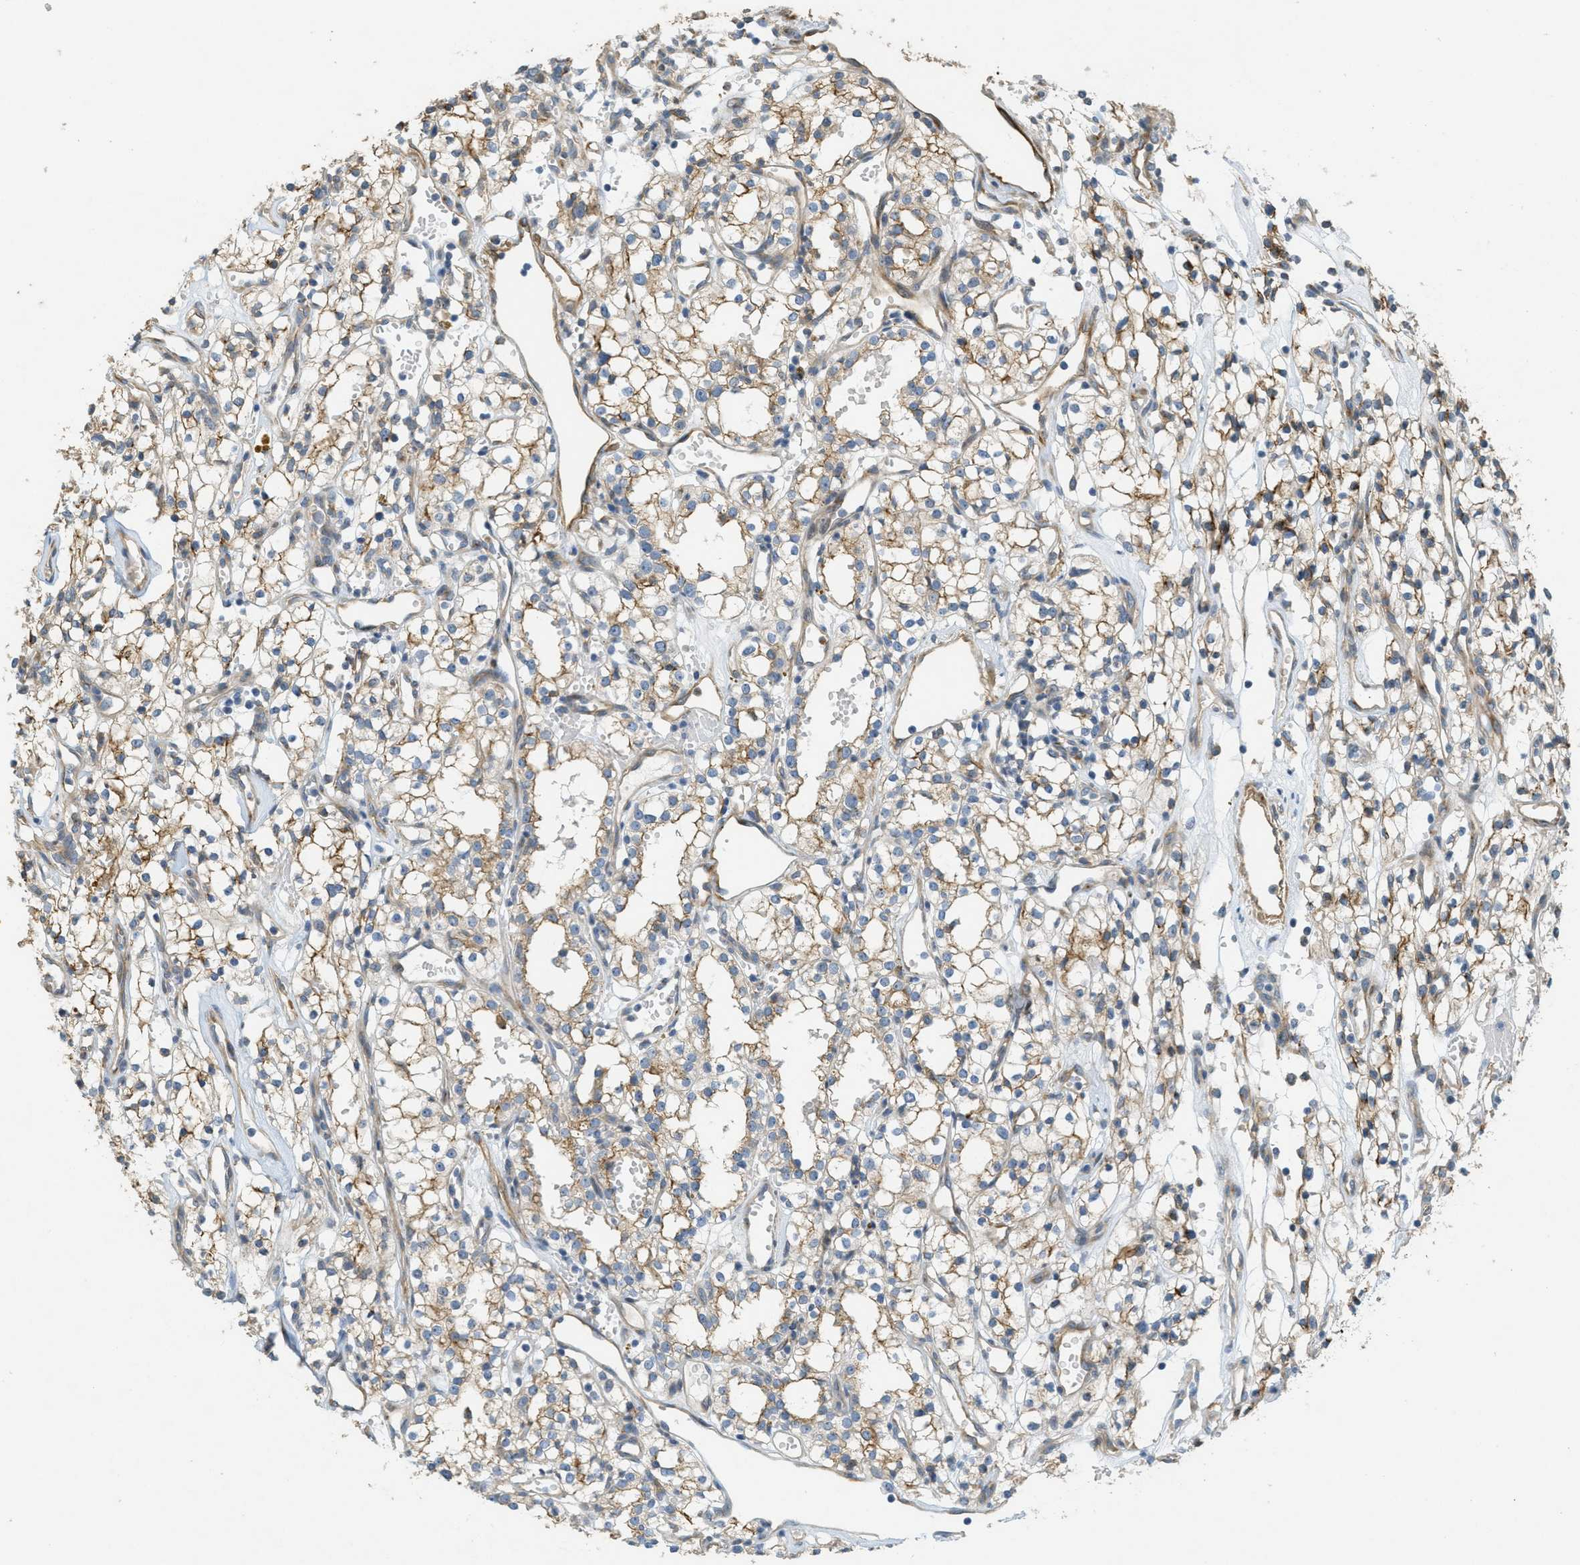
{"staining": {"intensity": "moderate", "quantity": "25%-75%", "location": "cytoplasmic/membranous"}, "tissue": "renal cancer", "cell_type": "Tumor cells", "image_type": "cancer", "snomed": [{"axis": "morphology", "description": "Adenocarcinoma, NOS"}, {"axis": "topography", "description": "Kidney"}], "caption": "Adenocarcinoma (renal) stained with a protein marker demonstrates moderate staining in tumor cells.", "gene": "ADCY5", "patient": {"sex": "male", "age": 59}}